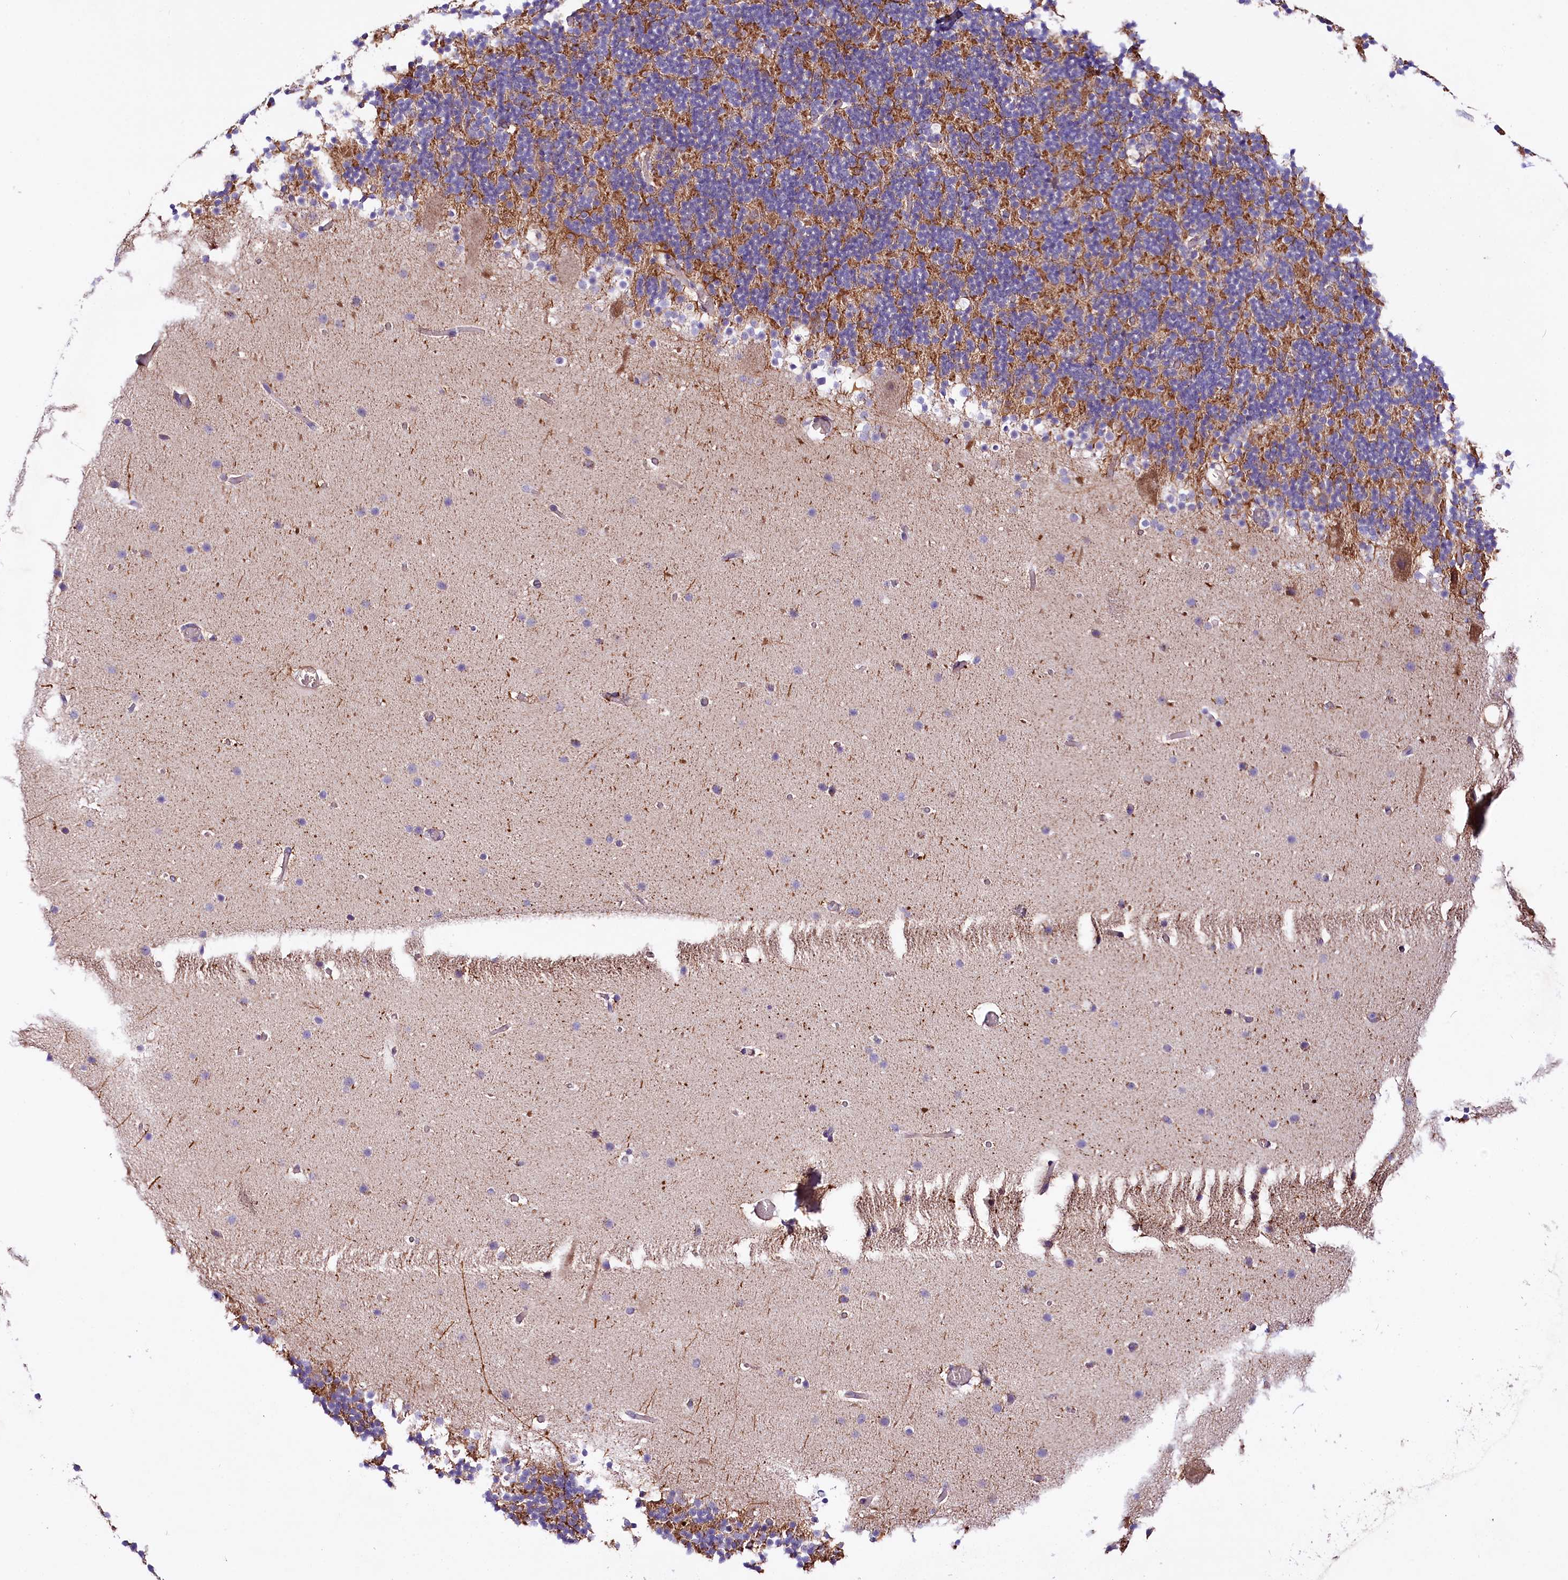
{"staining": {"intensity": "weak", "quantity": "25%-75%", "location": "cytoplasmic/membranous"}, "tissue": "cerebellum", "cell_type": "Cells in granular layer", "image_type": "normal", "snomed": [{"axis": "morphology", "description": "Normal tissue, NOS"}, {"axis": "topography", "description": "Cerebellum"}], "caption": "Cells in granular layer exhibit low levels of weak cytoplasmic/membranous staining in approximately 25%-75% of cells in normal human cerebellum. (DAB = brown stain, brightfield microscopy at high magnification).", "gene": "CEP295", "patient": {"sex": "male", "age": 57}}